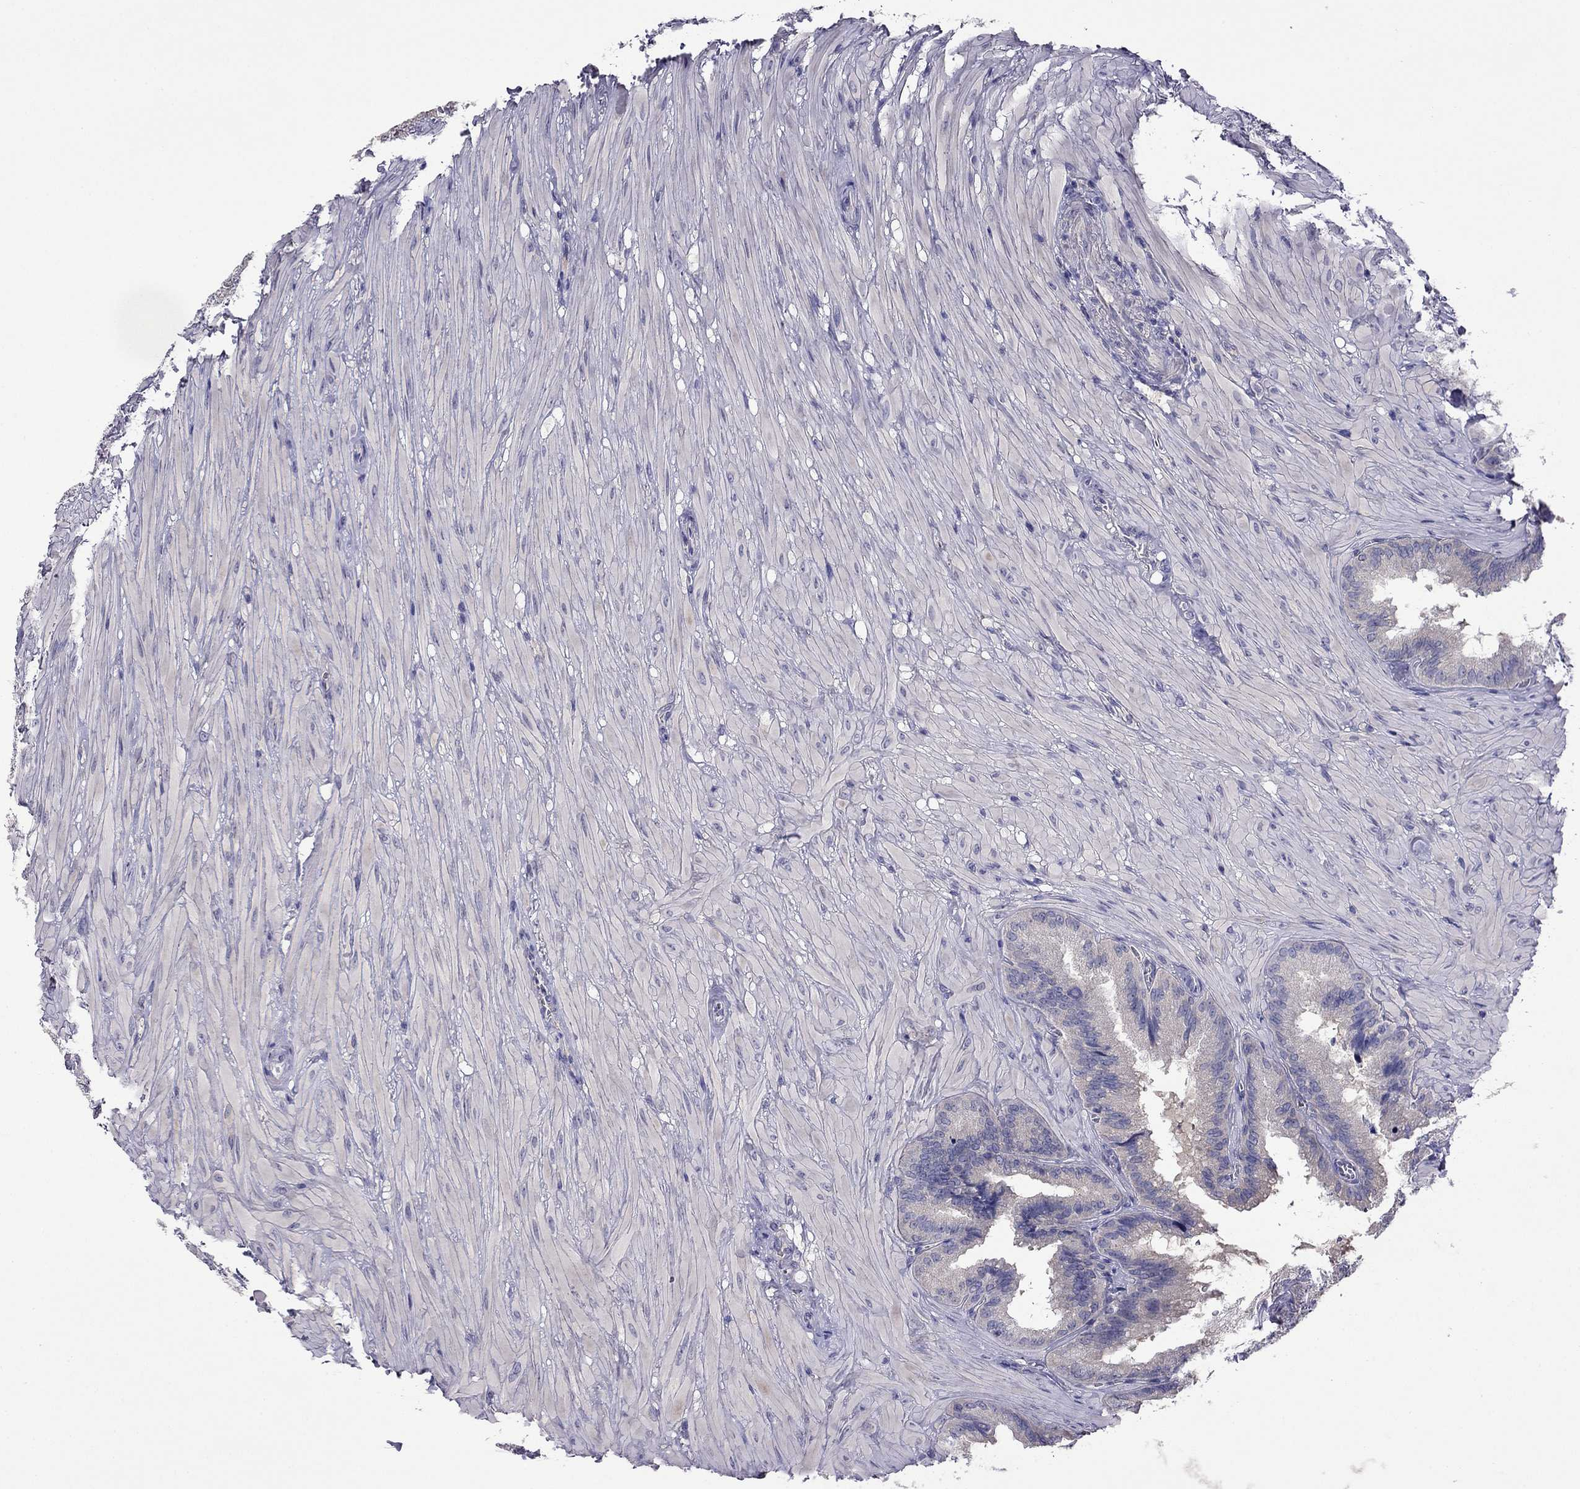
{"staining": {"intensity": "weak", "quantity": "25%-75%", "location": "cytoplasmic/membranous"}, "tissue": "seminal vesicle", "cell_type": "Glandular cells", "image_type": "normal", "snomed": [{"axis": "morphology", "description": "Normal tissue, NOS"}, {"axis": "topography", "description": "Seminal veicle"}], "caption": "Immunohistochemistry histopathology image of normal seminal vesicle: human seminal vesicle stained using immunohistochemistry exhibits low levels of weak protein expression localized specifically in the cytoplasmic/membranous of glandular cells, appearing as a cytoplasmic/membranous brown color.", "gene": "SCNN1D", "patient": {"sex": "male", "age": 37}}